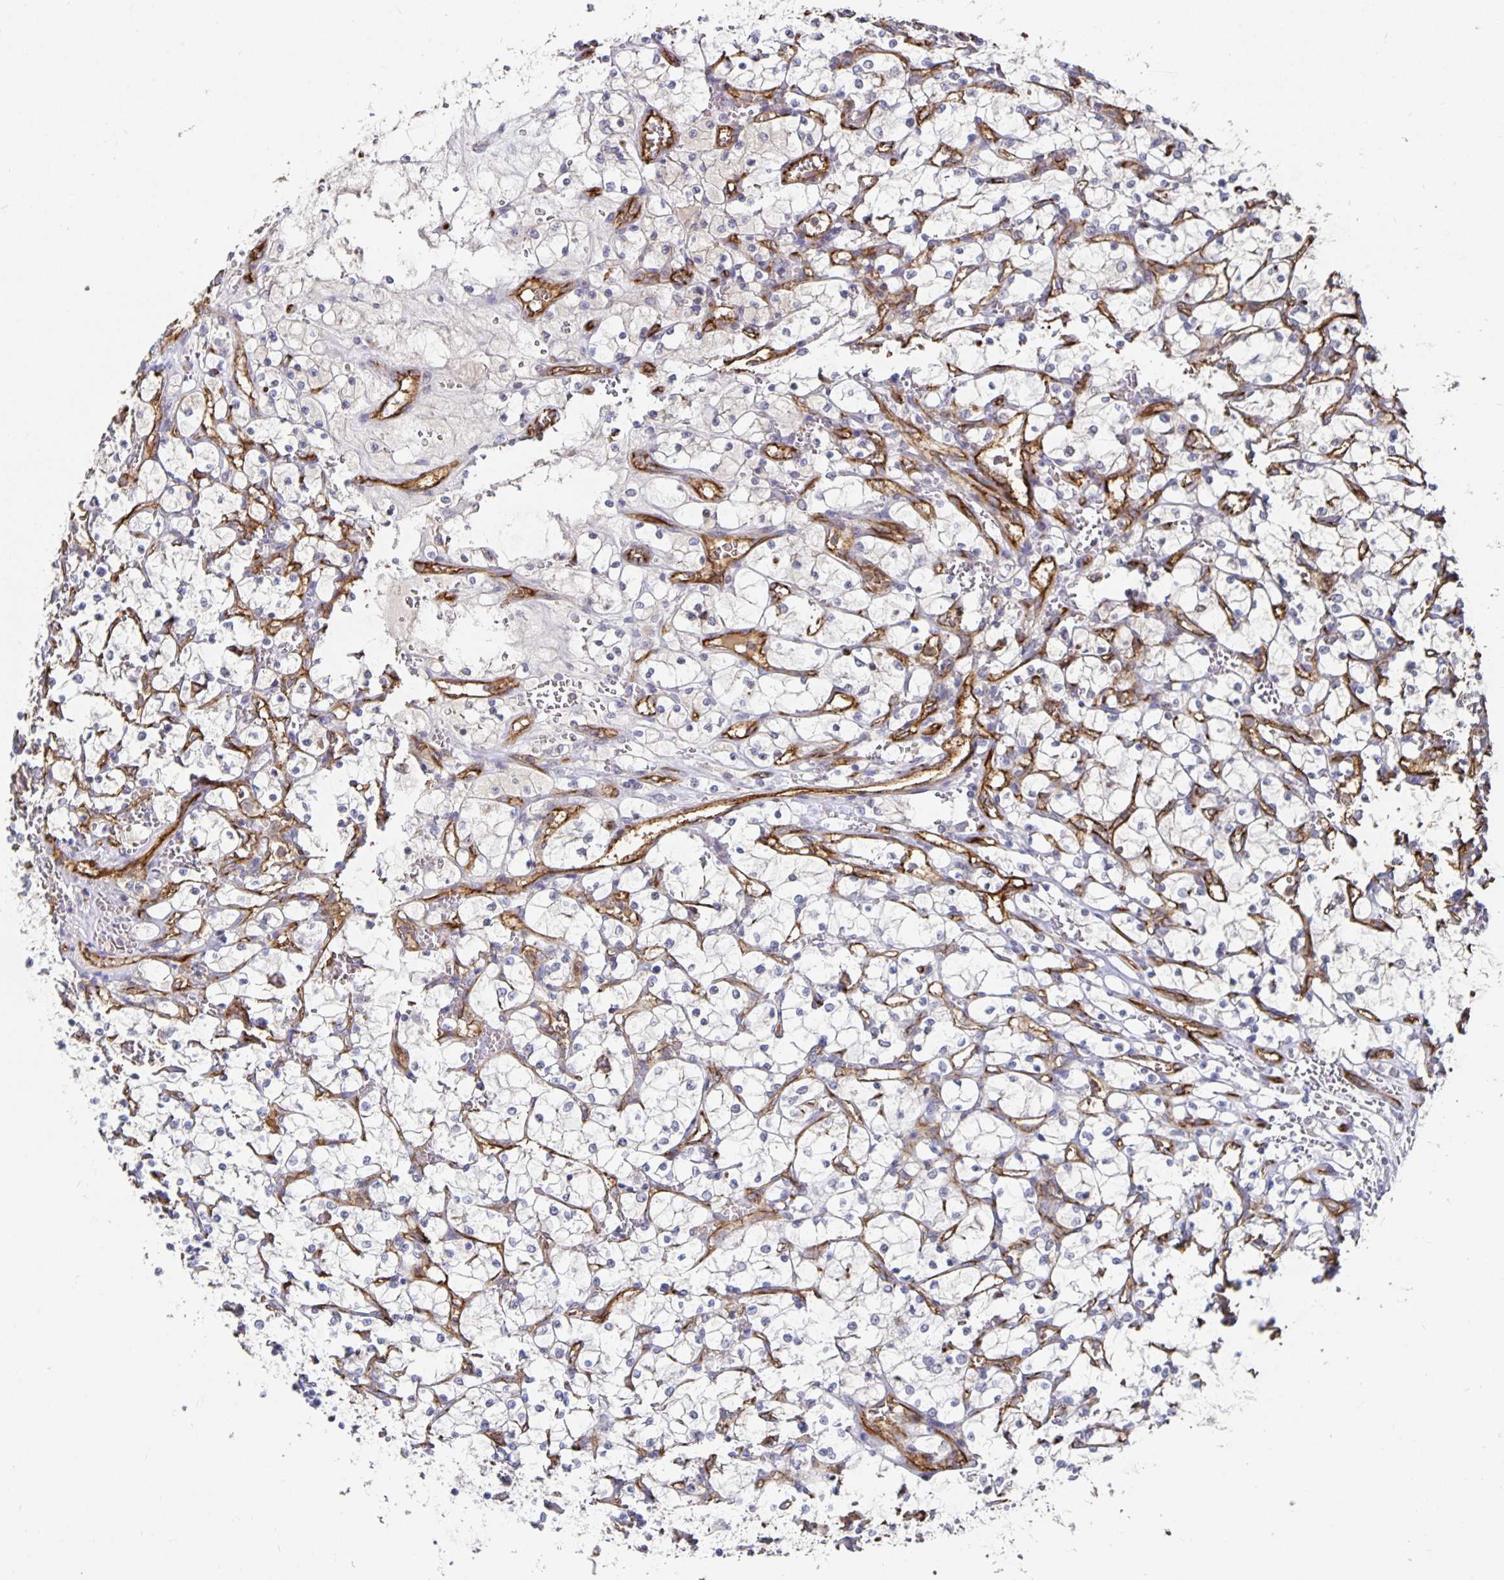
{"staining": {"intensity": "negative", "quantity": "none", "location": "none"}, "tissue": "renal cancer", "cell_type": "Tumor cells", "image_type": "cancer", "snomed": [{"axis": "morphology", "description": "Adenocarcinoma, NOS"}, {"axis": "topography", "description": "Kidney"}], "caption": "Photomicrograph shows no protein expression in tumor cells of renal adenocarcinoma tissue.", "gene": "PODXL", "patient": {"sex": "female", "age": 69}}